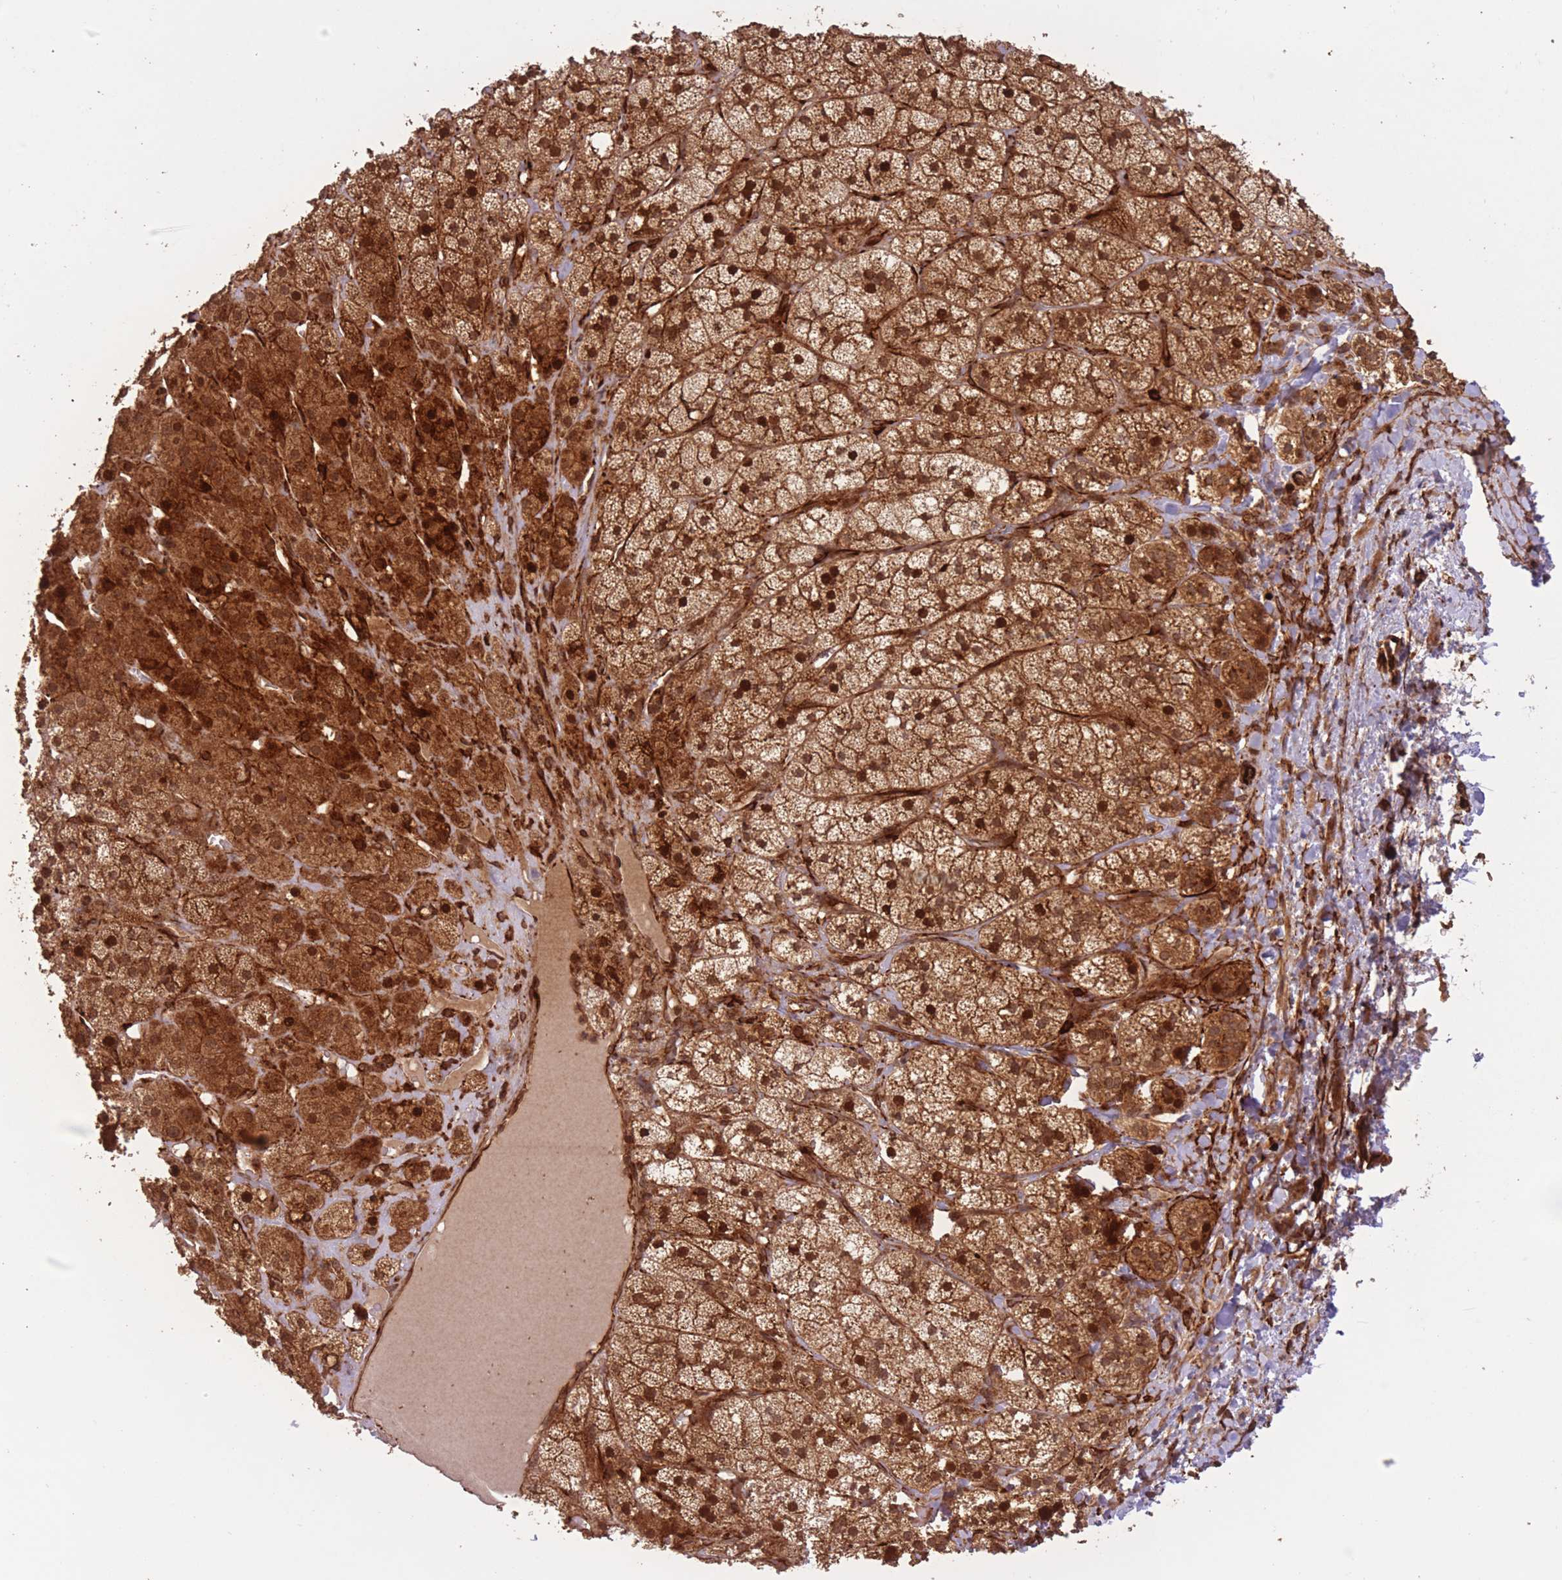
{"staining": {"intensity": "strong", "quantity": ">75%", "location": "cytoplasmic/membranous,nuclear"}, "tissue": "adrenal gland", "cell_type": "Glandular cells", "image_type": "normal", "snomed": [{"axis": "morphology", "description": "Normal tissue, NOS"}, {"axis": "topography", "description": "Adrenal gland"}], "caption": "Glandular cells reveal high levels of strong cytoplasmic/membranous,nuclear expression in approximately >75% of cells in benign human adrenal gland.", "gene": "ERBB3", "patient": {"sex": "female", "age": 52}}